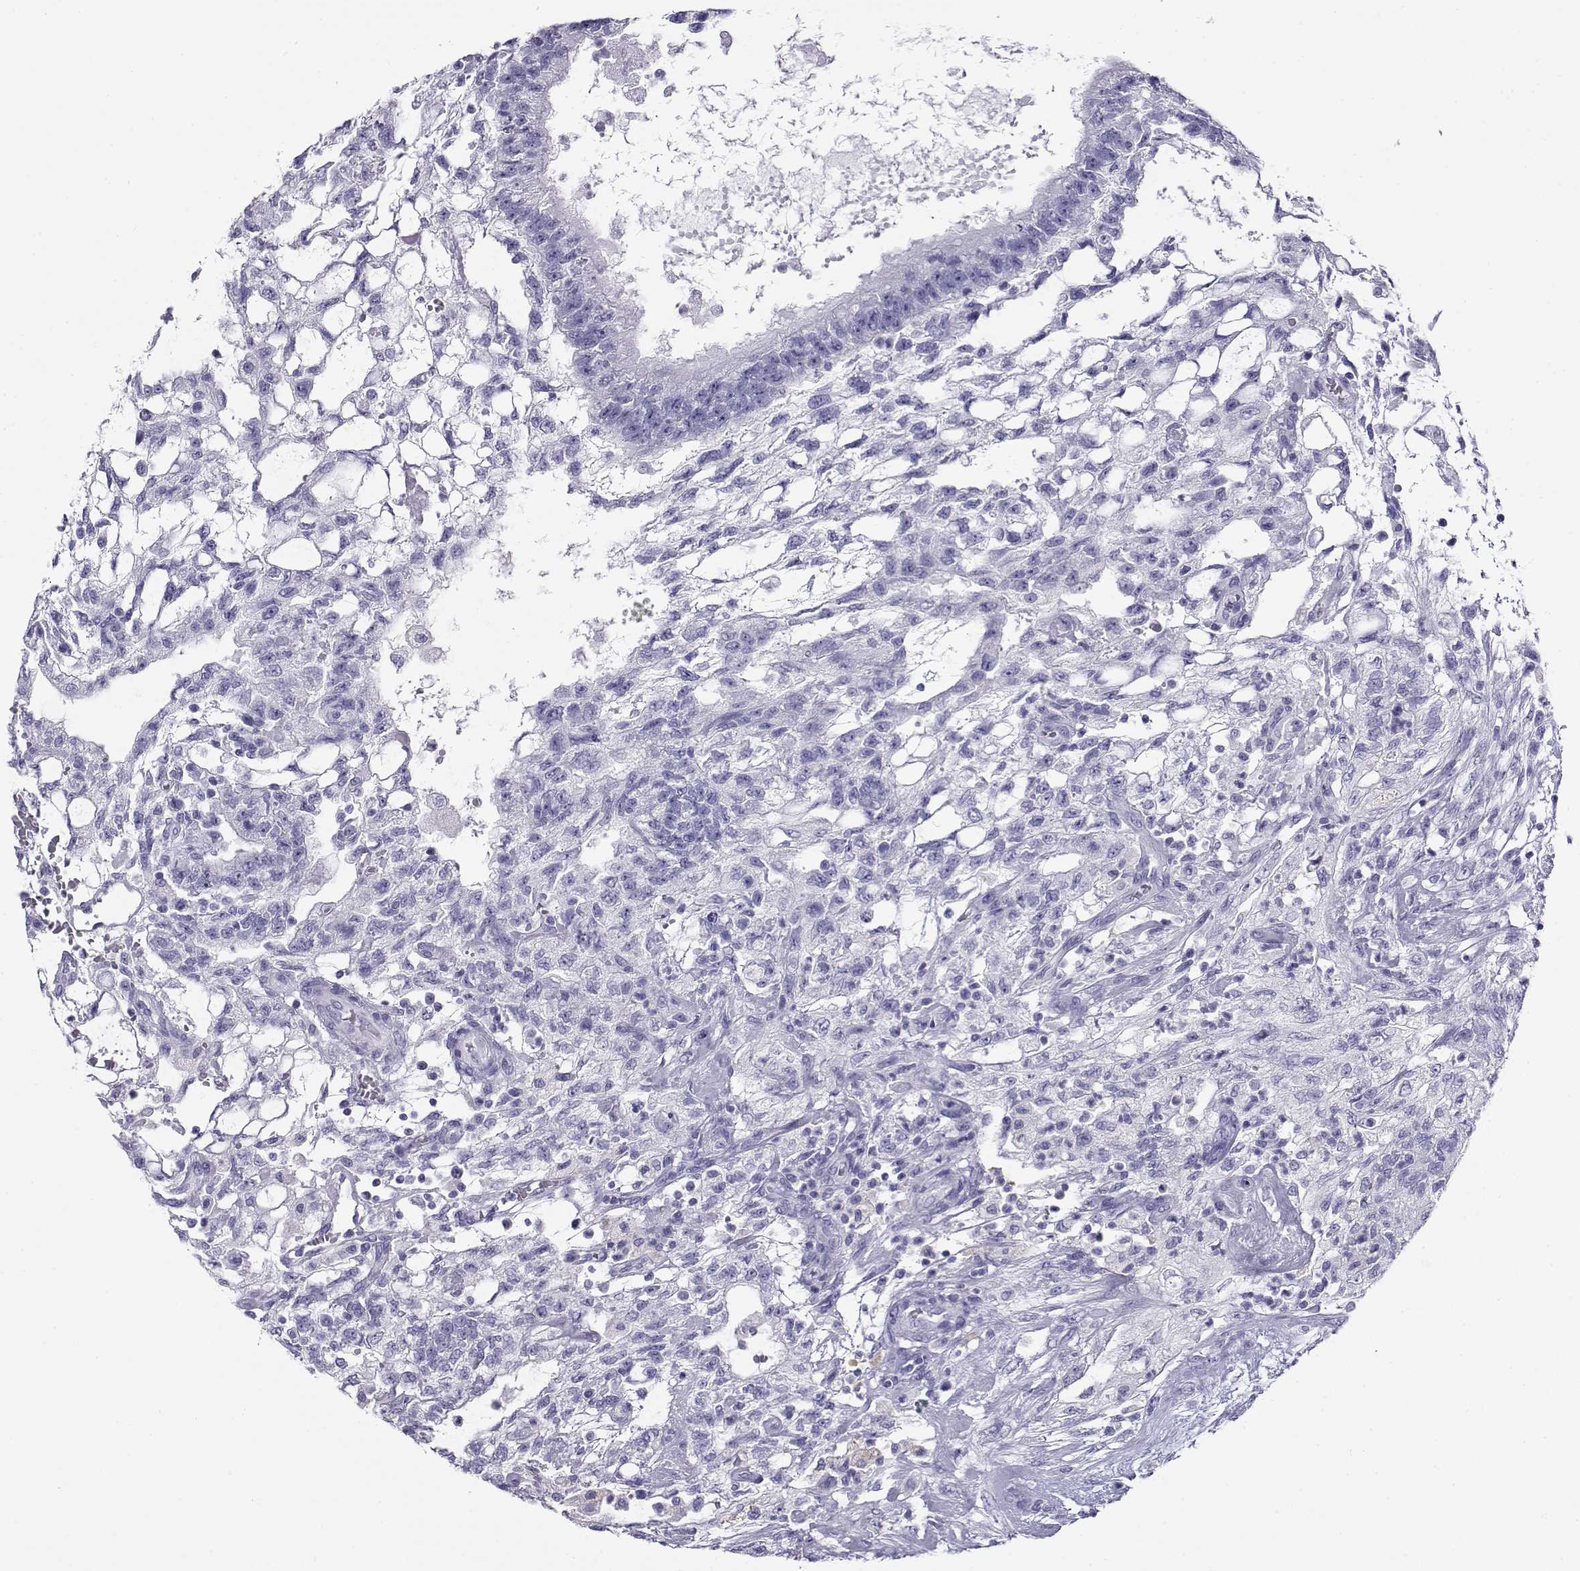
{"staining": {"intensity": "negative", "quantity": "none", "location": "none"}, "tissue": "testis cancer", "cell_type": "Tumor cells", "image_type": "cancer", "snomed": [{"axis": "morphology", "description": "Carcinoma, Embryonal, NOS"}, {"axis": "topography", "description": "Testis"}], "caption": "High magnification brightfield microscopy of testis cancer stained with DAB (brown) and counterstained with hematoxylin (blue): tumor cells show no significant staining.", "gene": "CABS1", "patient": {"sex": "male", "age": 32}}